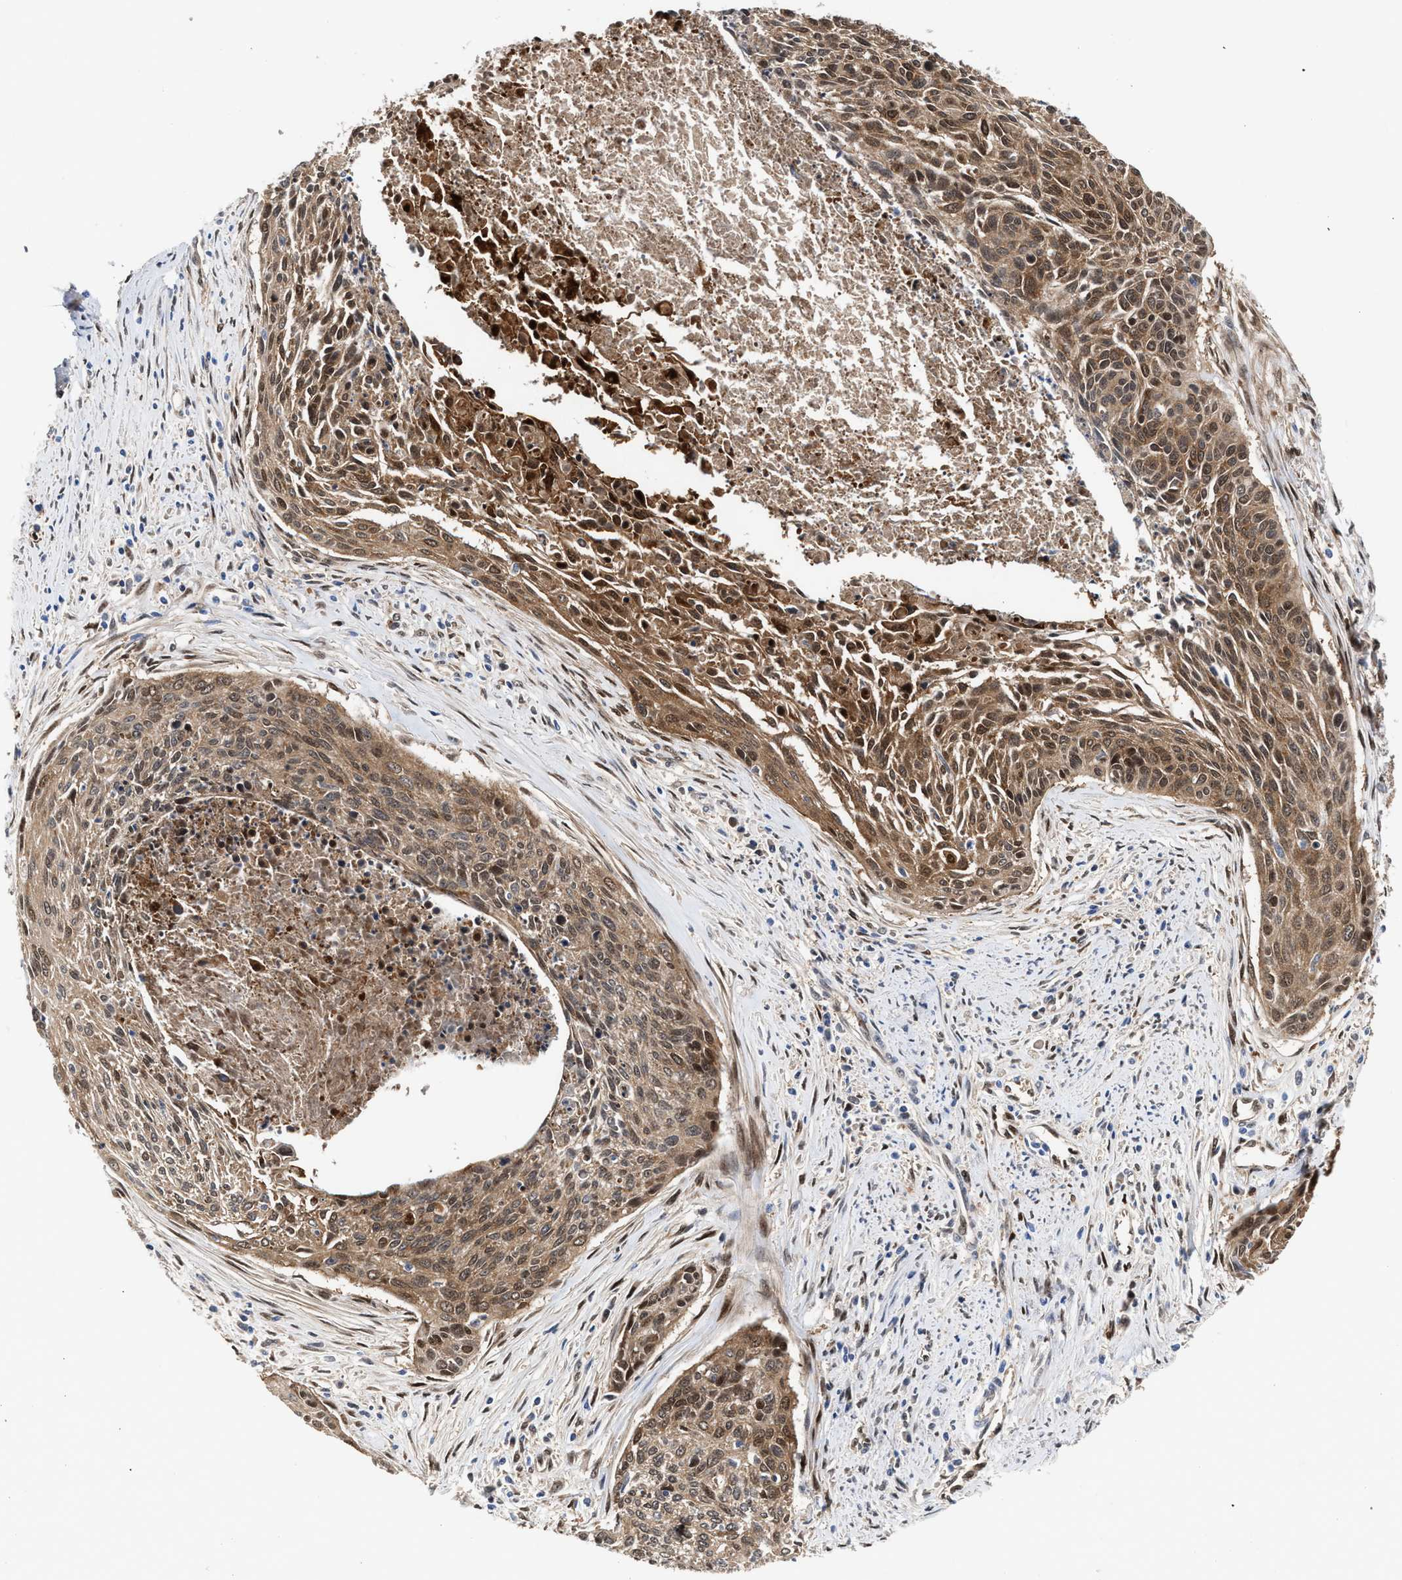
{"staining": {"intensity": "moderate", "quantity": ">75%", "location": "cytoplasmic/membranous,nuclear"}, "tissue": "cervical cancer", "cell_type": "Tumor cells", "image_type": "cancer", "snomed": [{"axis": "morphology", "description": "Squamous cell carcinoma, NOS"}, {"axis": "topography", "description": "Cervix"}], "caption": "This histopathology image shows IHC staining of human squamous cell carcinoma (cervical), with medium moderate cytoplasmic/membranous and nuclear positivity in about >75% of tumor cells.", "gene": "TP53I3", "patient": {"sex": "female", "age": 55}}